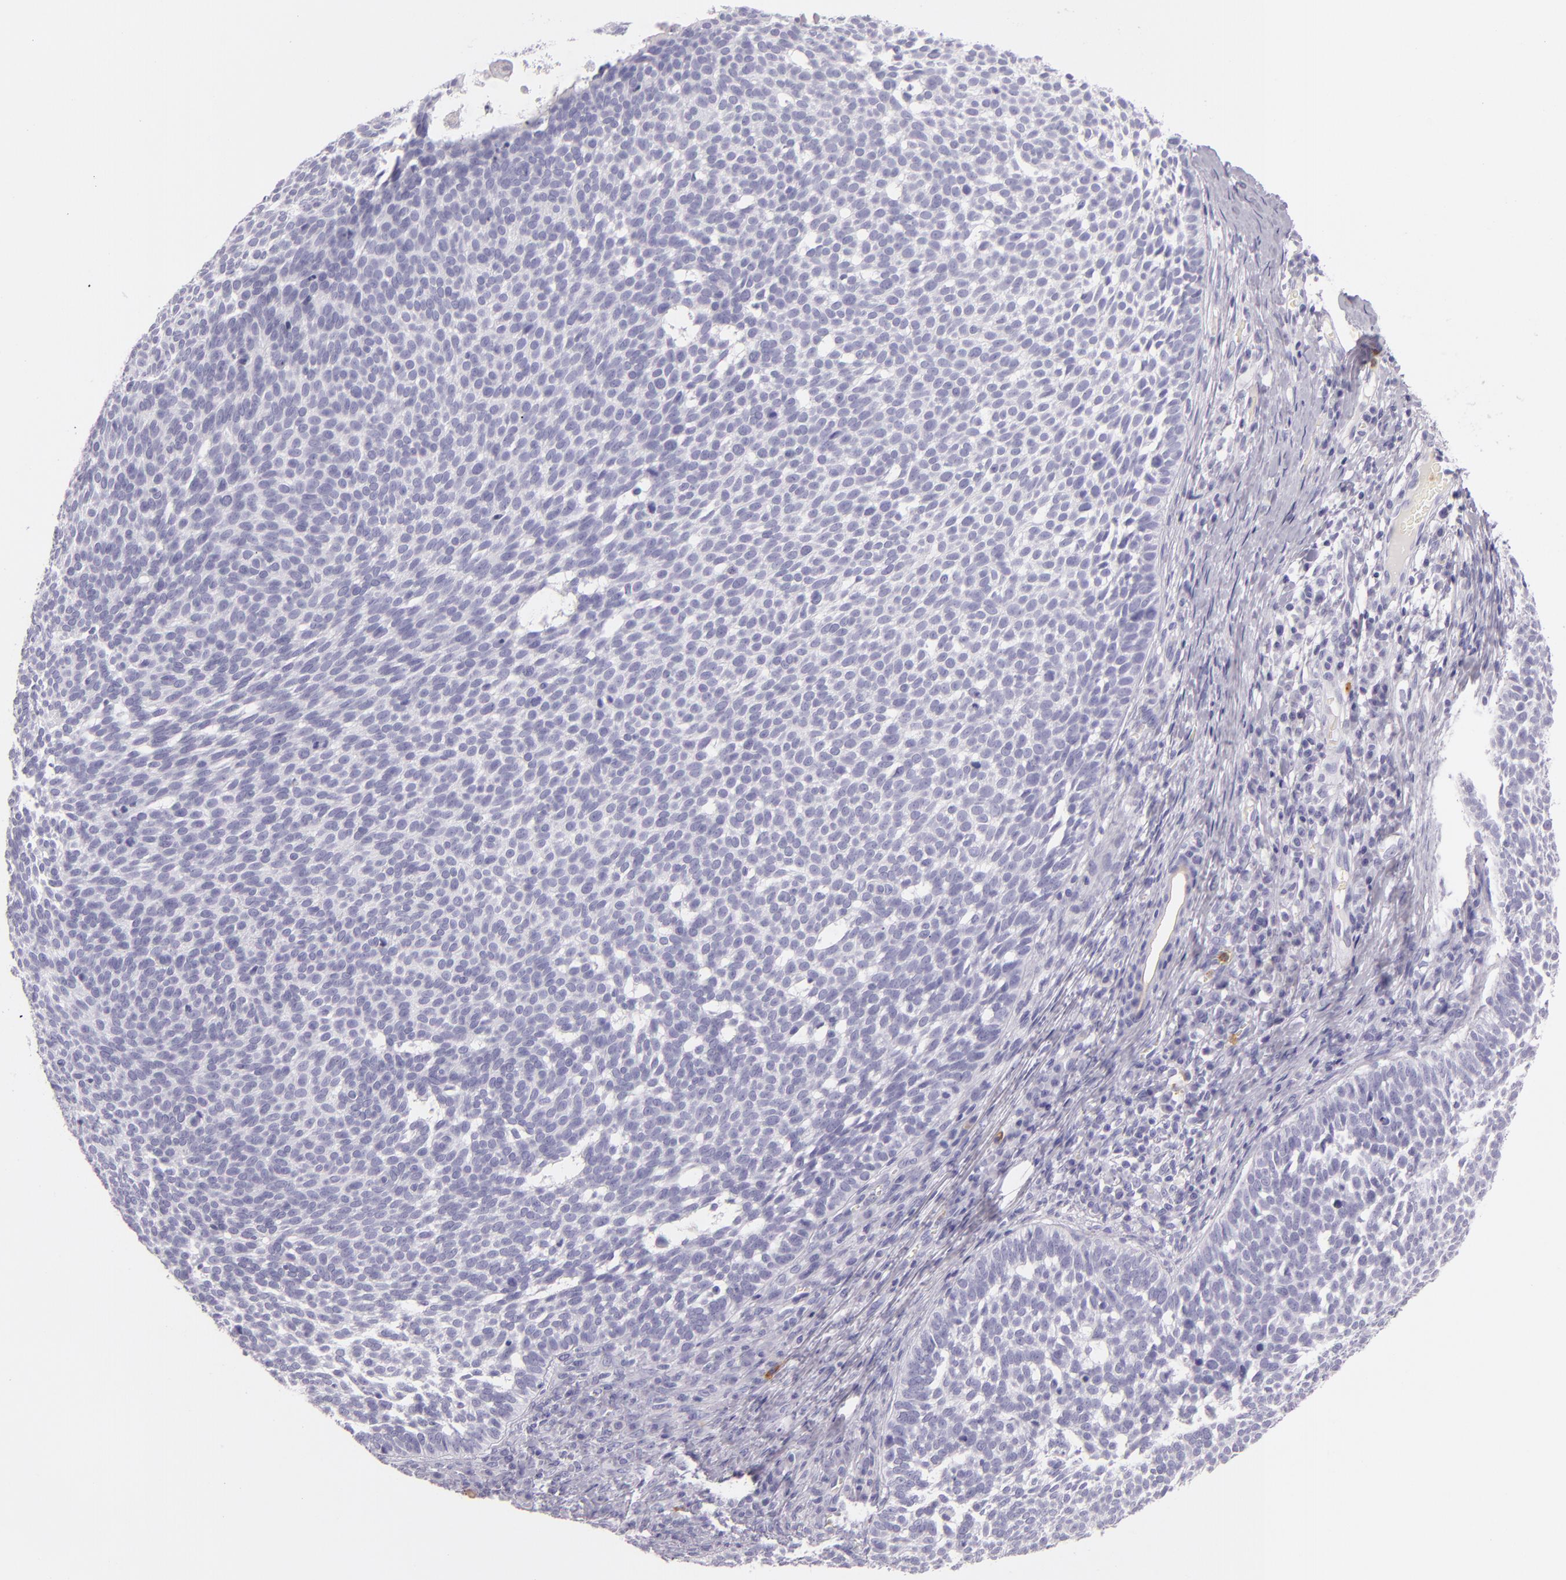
{"staining": {"intensity": "negative", "quantity": "none", "location": "none"}, "tissue": "skin cancer", "cell_type": "Tumor cells", "image_type": "cancer", "snomed": [{"axis": "morphology", "description": "Basal cell carcinoma"}, {"axis": "topography", "description": "Skin"}], "caption": "Skin cancer (basal cell carcinoma) stained for a protein using immunohistochemistry (IHC) shows no expression tumor cells.", "gene": "CEACAM1", "patient": {"sex": "male", "age": 63}}